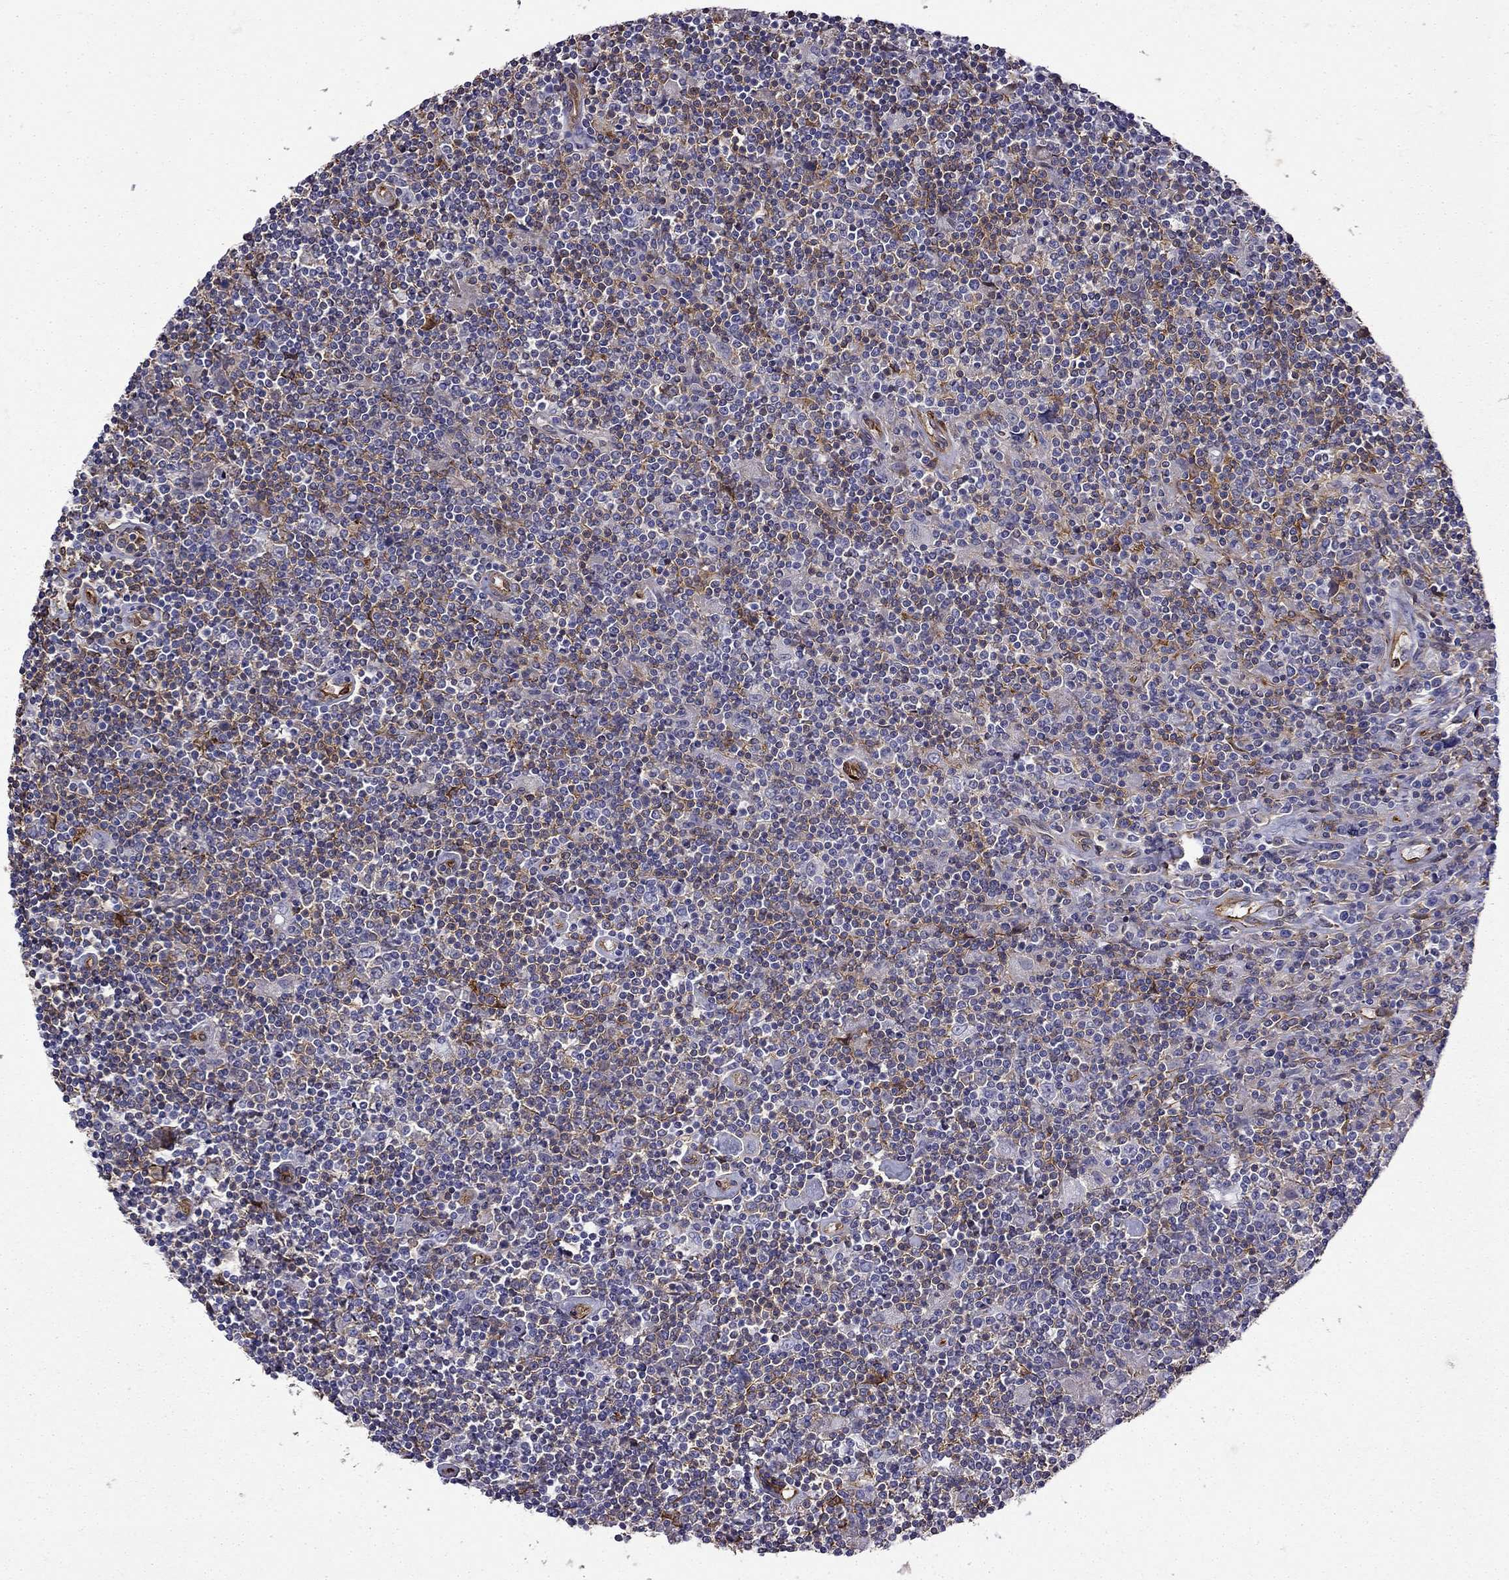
{"staining": {"intensity": "negative", "quantity": "none", "location": "none"}, "tissue": "lymphoma", "cell_type": "Tumor cells", "image_type": "cancer", "snomed": [{"axis": "morphology", "description": "Hodgkin's disease, NOS"}, {"axis": "topography", "description": "Lymph node"}], "caption": "Lymphoma was stained to show a protein in brown. There is no significant staining in tumor cells.", "gene": "MAP4", "patient": {"sex": "male", "age": 40}}